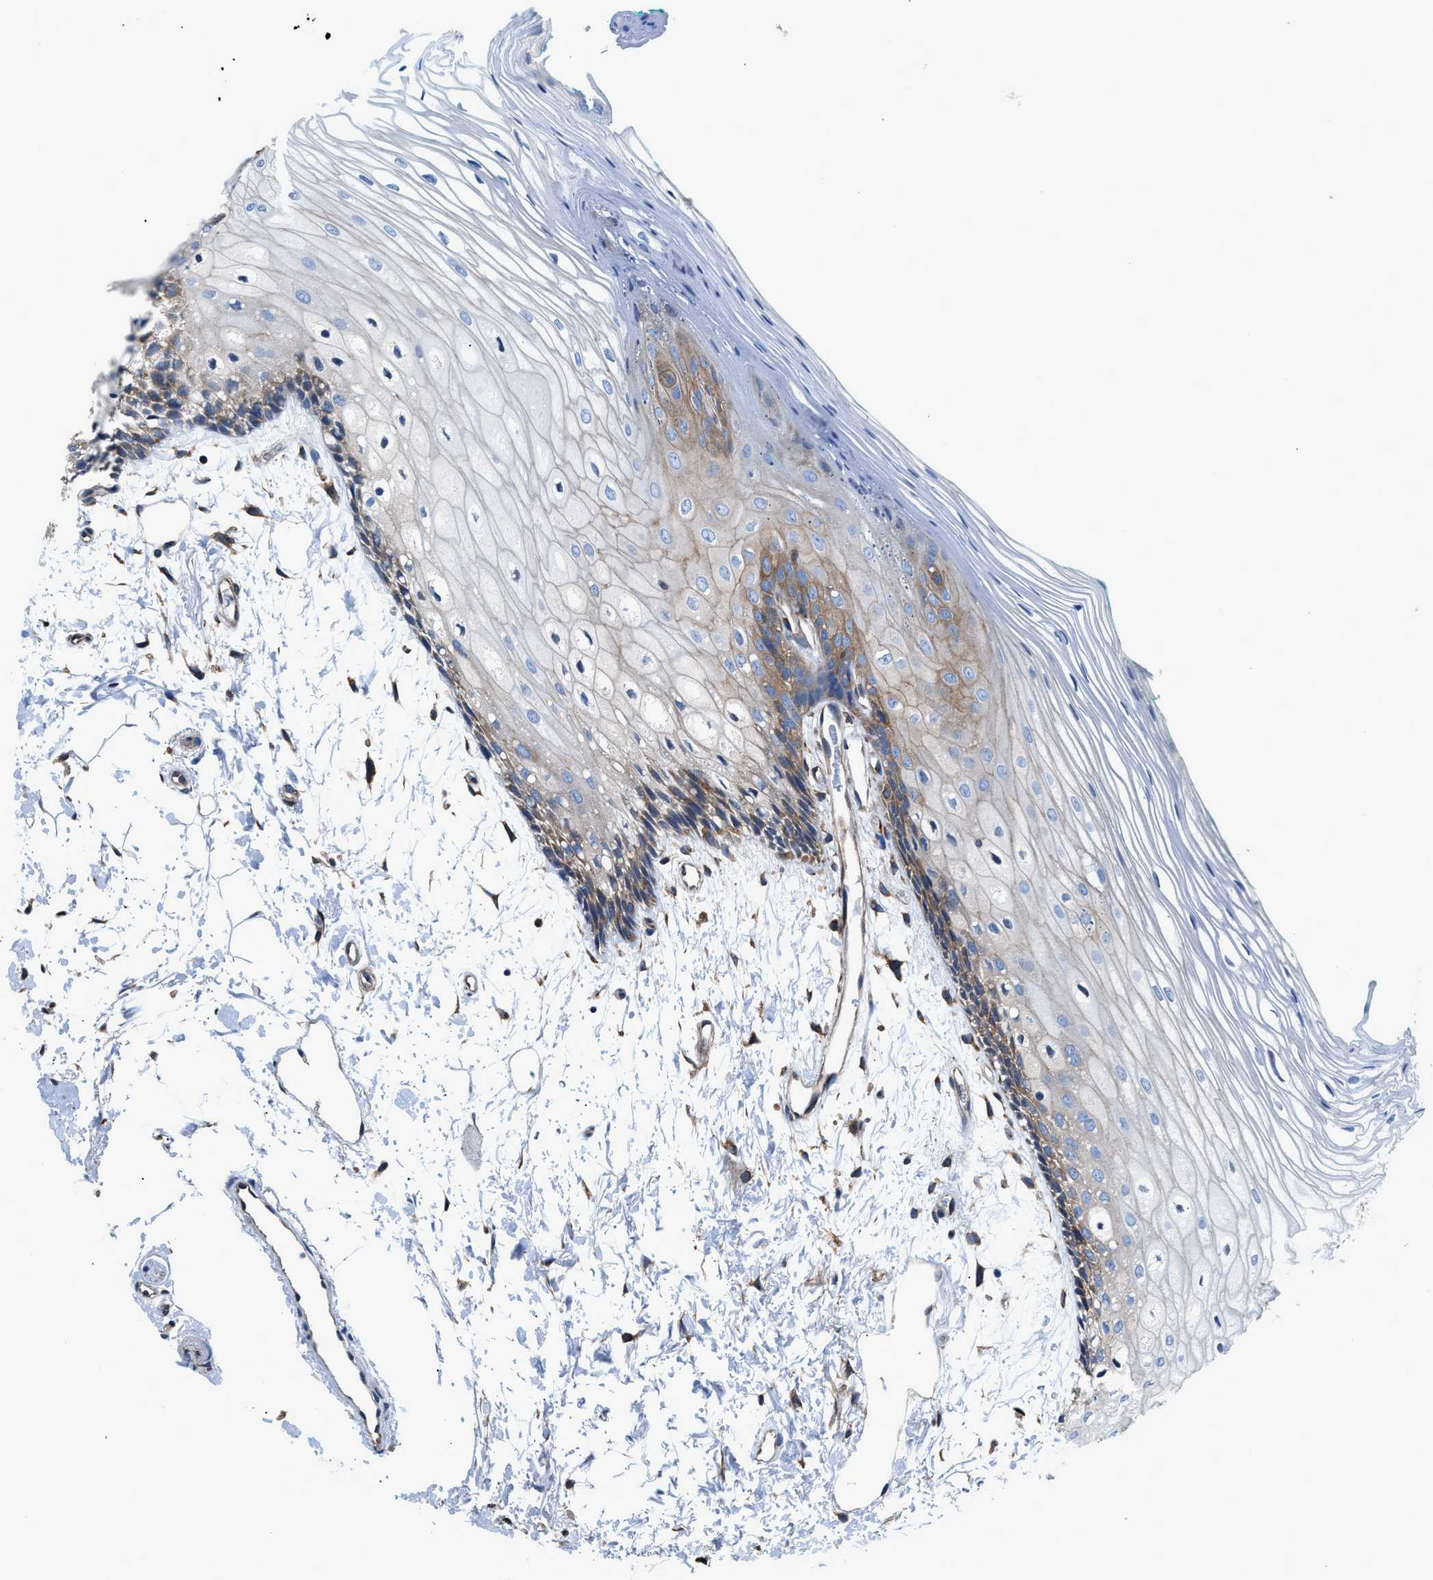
{"staining": {"intensity": "moderate", "quantity": "<25%", "location": "cytoplasmic/membranous"}, "tissue": "oral mucosa", "cell_type": "Squamous epithelial cells", "image_type": "normal", "snomed": [{"axis": "morphology", "description": "Normal tissue, NOS"}, {"axis": "topography", "description": "Skeletal muscle"}, {"axis": "topography", "description": "Oral tissue"}, {"axis": "topography", "description": "Peripheral nerve tissue"}], "caption": "The photomicrograph reveals a brown stain indicating the presence of a protein in the cytoplasmic/membranous of squamous epithelial cells in oral mucosa. Nuclei are stained in blue.", "gene": "DMAC1", "patient": {"sex": "female", "age": 84}}